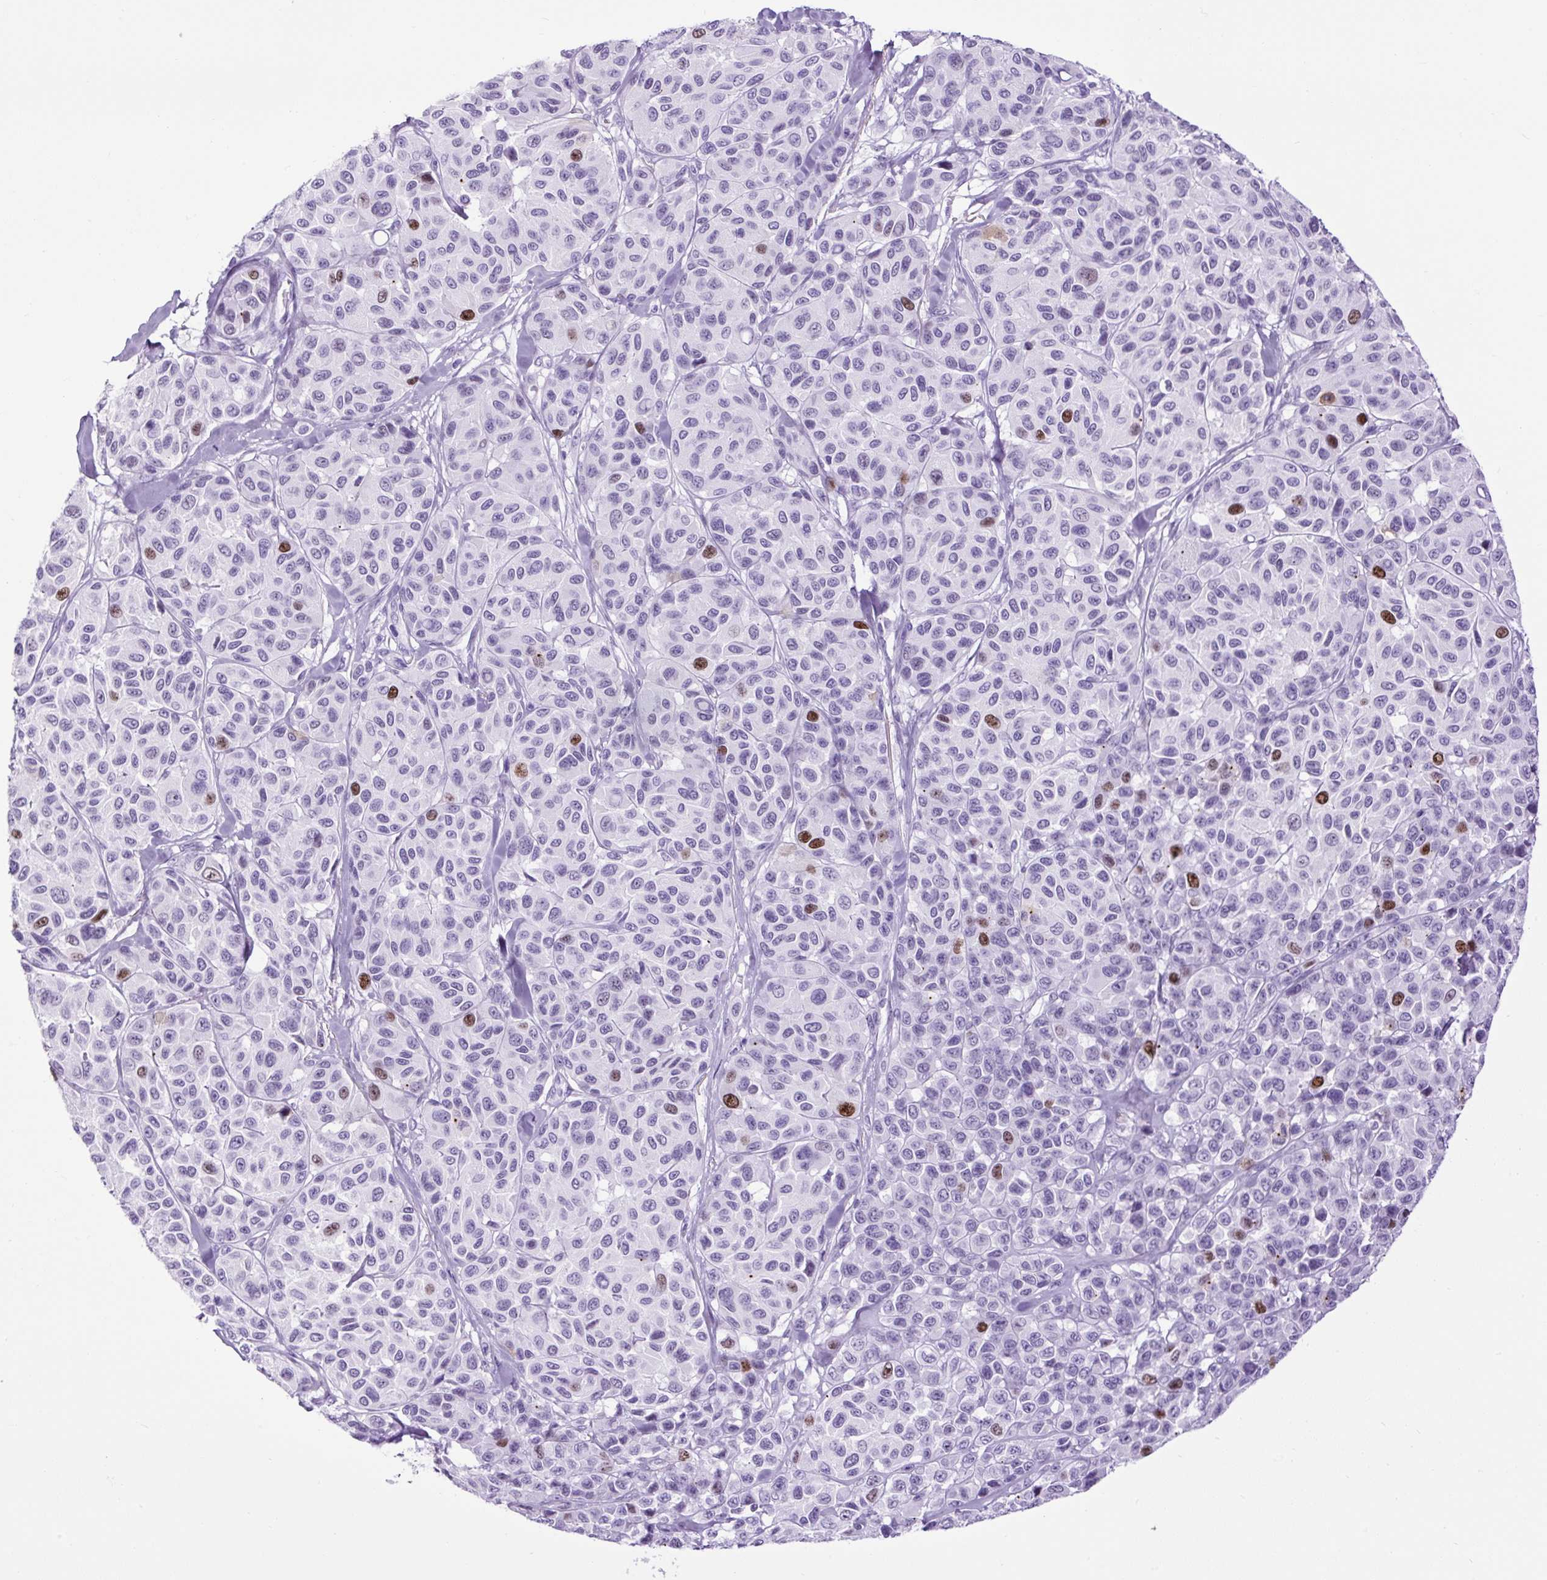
{"staining": {"intensity": "strong", "quantity": "<25%", "location": "nuclear"}, "tissue": "melanoma", "cell_type": "Tumor cells", "image_type": "cancer", "snomed": [{"axis": "morphology", "description": "Malignant melanoma, NOS"}, {"axis": "topography", "description": "Skin"}], "caption": "Human melanoma stained for a protein (brown) shows strong nuclear positive staining in about <25% of tumor cells.", "gene": "RACGAP1", "patient": {"sex": "female", "age": 66}}